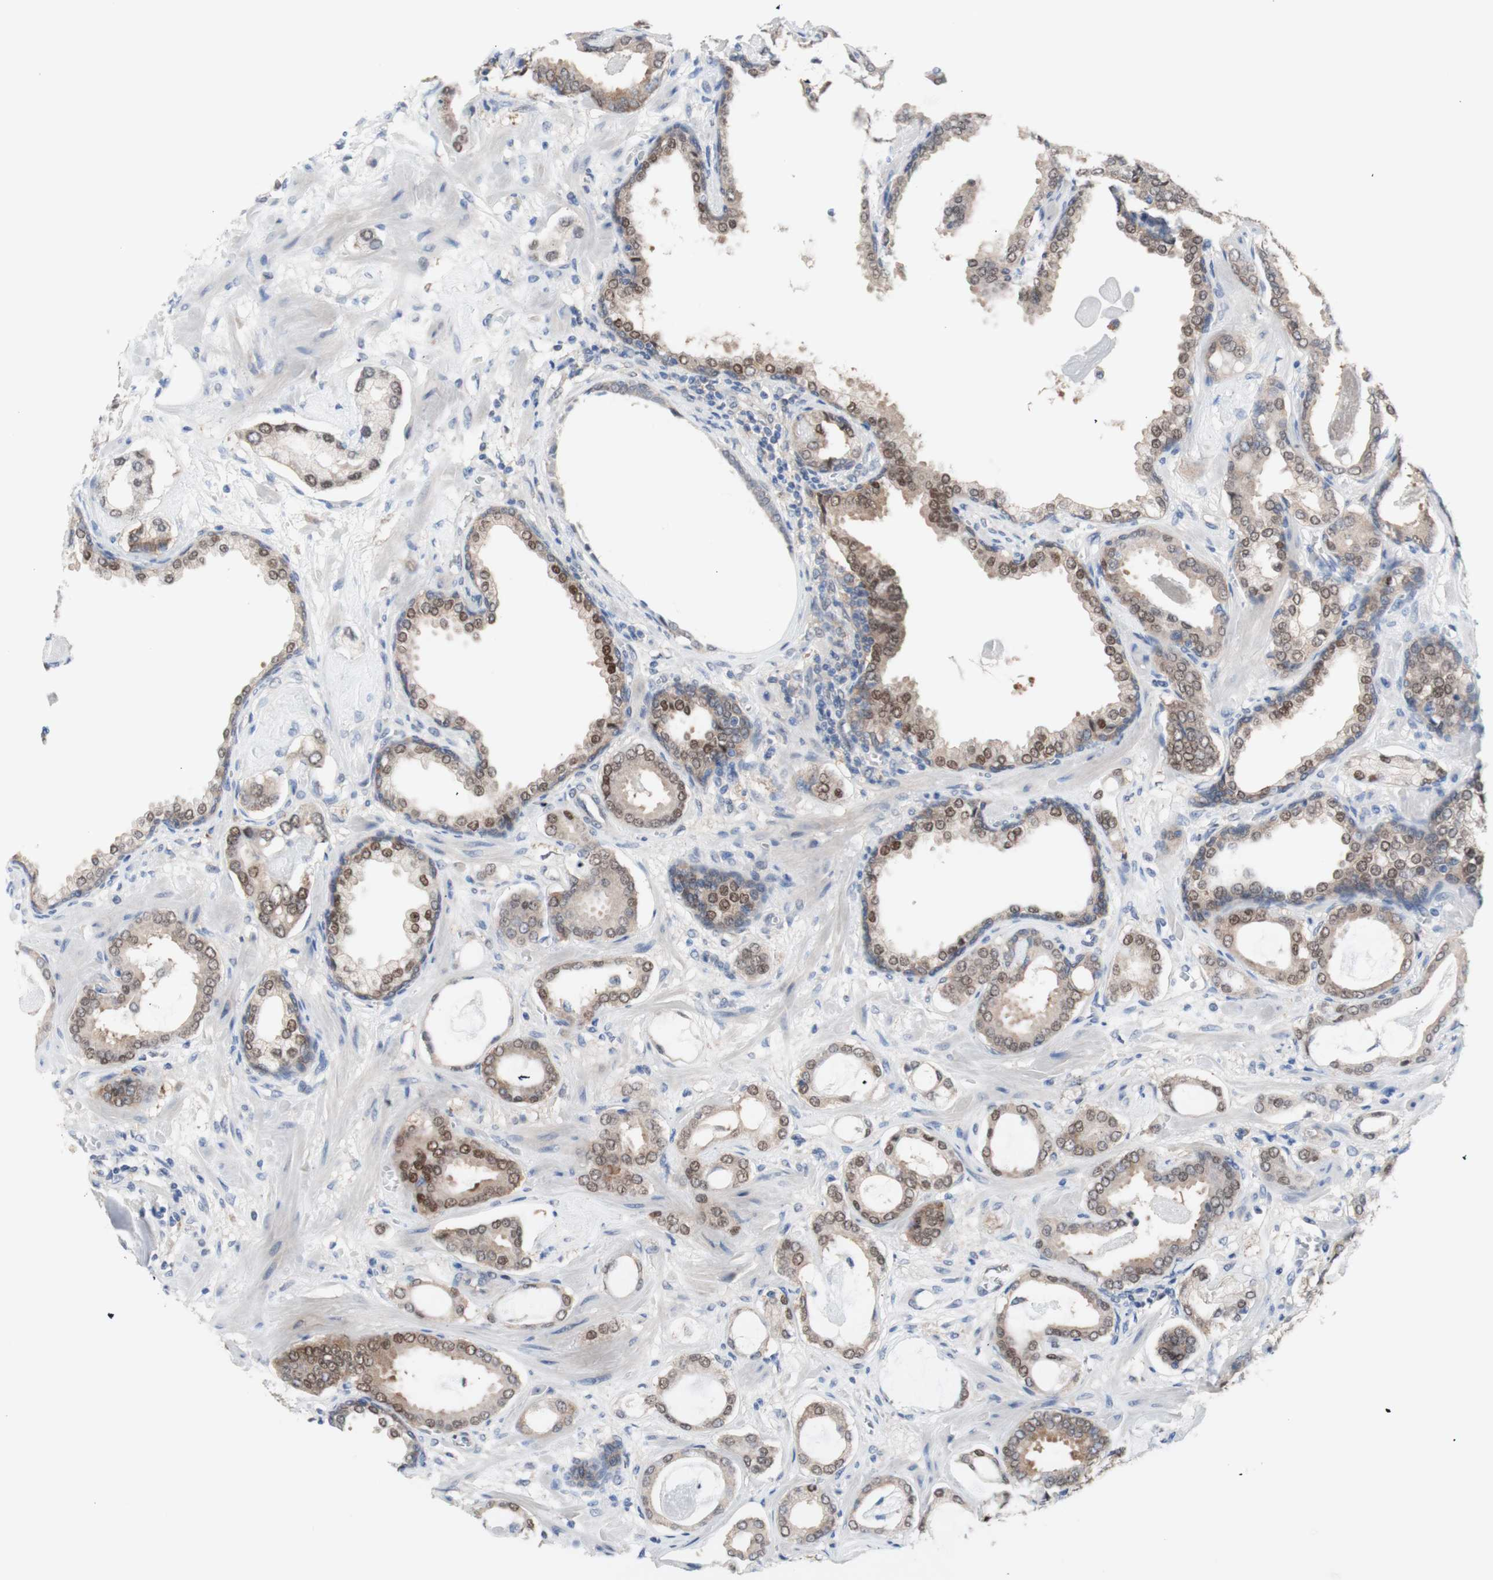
{"staining": {"intensity": "weak", "quantity": ">75%", "location": "cytoplasmic/membranous,nuclear"}, "tissue": "prostate cancer", "cell_type": "Tumor cells", "image_type": "cancer", "snomed": [{"axis": "morphology", "description": "Adenocarcinoma, Low grade"}, {"axis": "topography", "description": "Prostate"}], "caption": "Immunohistochemical staining of low-grade adenocarcinoma (prostate) displays low levels of weak cytoplasmic/membranous and nuclear expression in about >75% of tumor cells.", "gene": "PRMT5", "patient": {"sex": "male", "age": 53}}